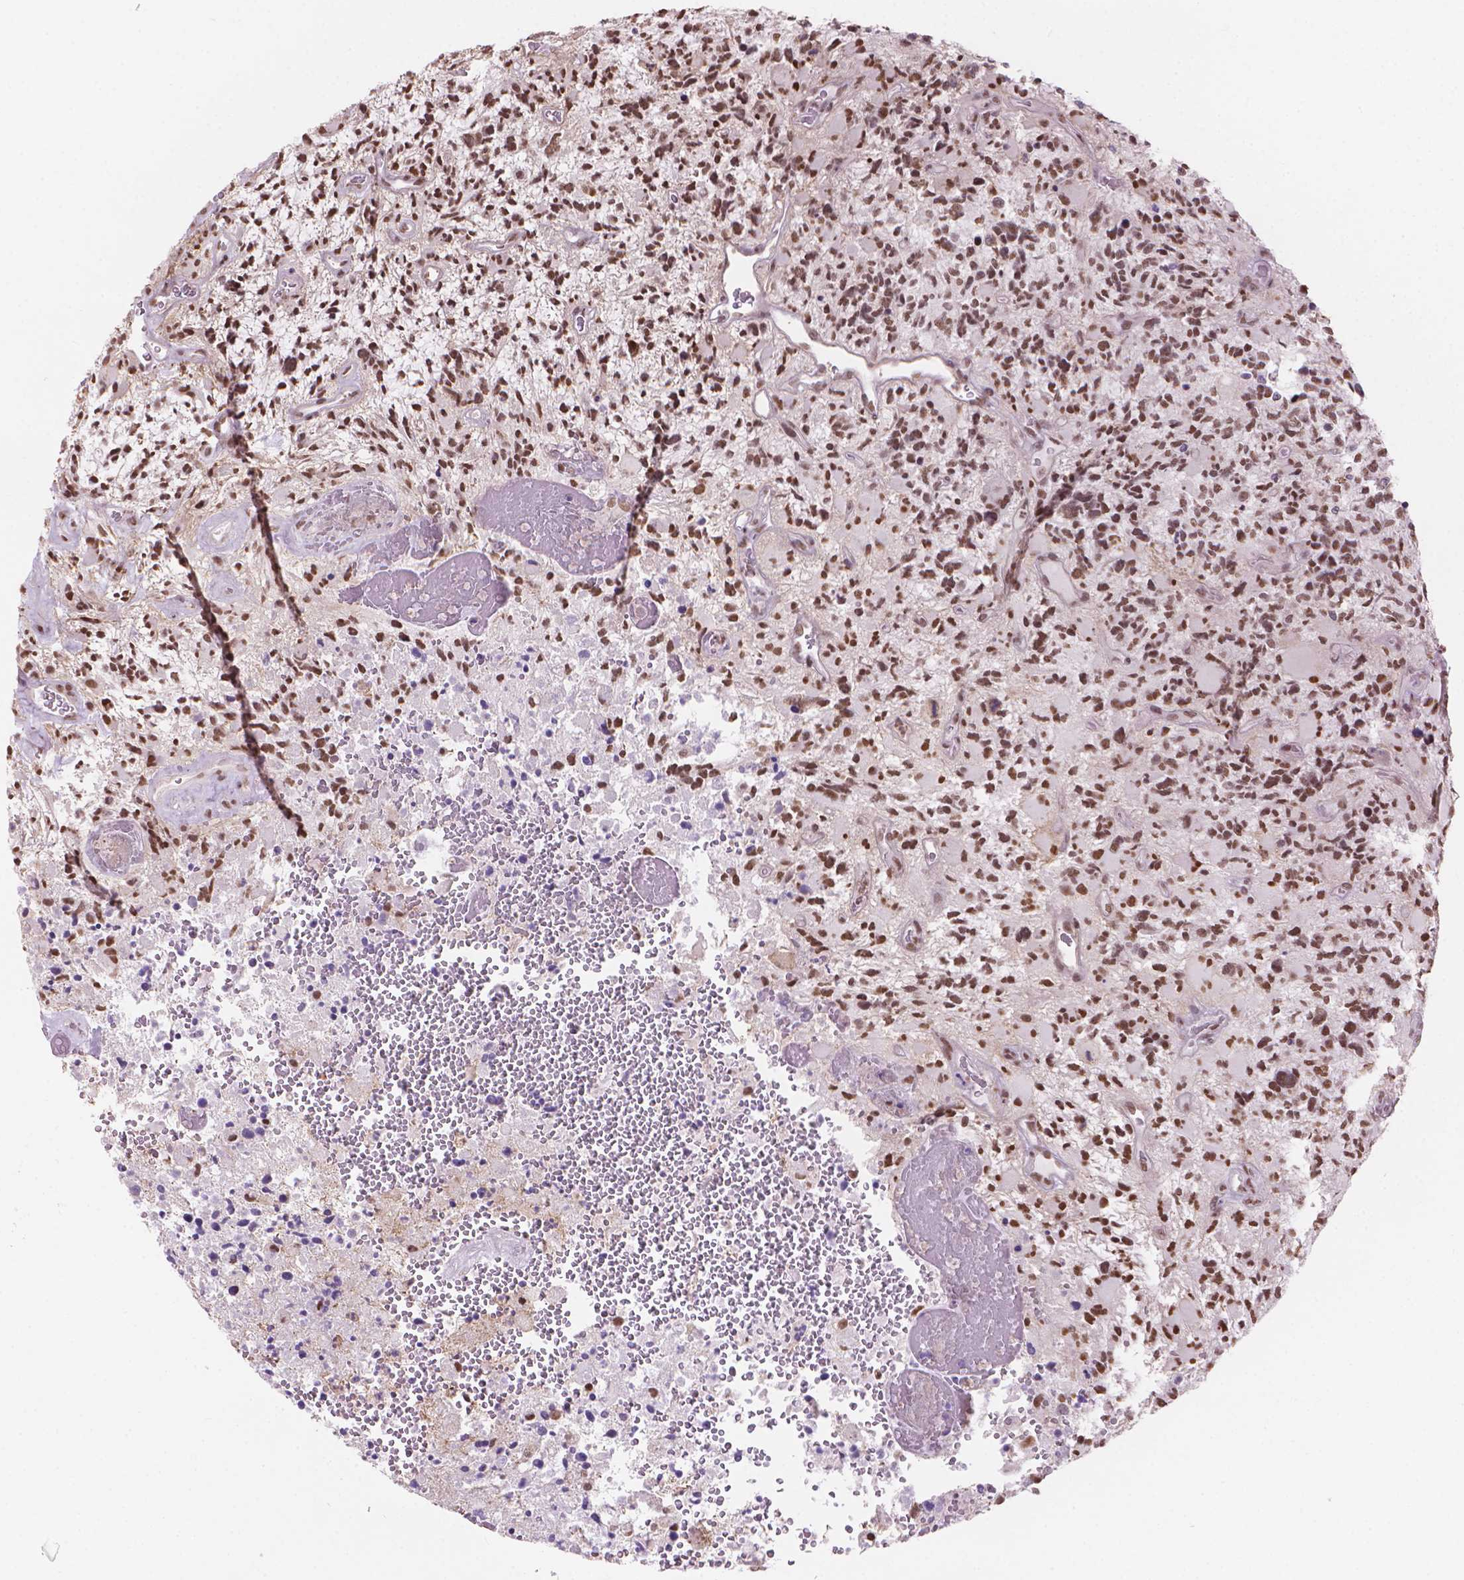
{"staining": {"intensity": "strong", "quantity": ">75%", "location": "nuclear"}, "tissue": "glioma", "cell_type": "Tumor cells", "image_type": "cancer", "snomed": [{"axis": "morphology", "description": "Glioma, malignant, High grade"}, {"axis": "topography", "description": "Brain"}], "caption": "The micrograph demonstrates a brown stain indicating the presence of a protein in the nuclear of tumor cells in glioma. Using DAB (3,3'-diaminobenzidine) (brown) and hematoxylin (blue) stains, captured at high magnification using brightfield microscopy.", "gene": "HOXD4", "patient": {"sex": "female", "age": 71}}